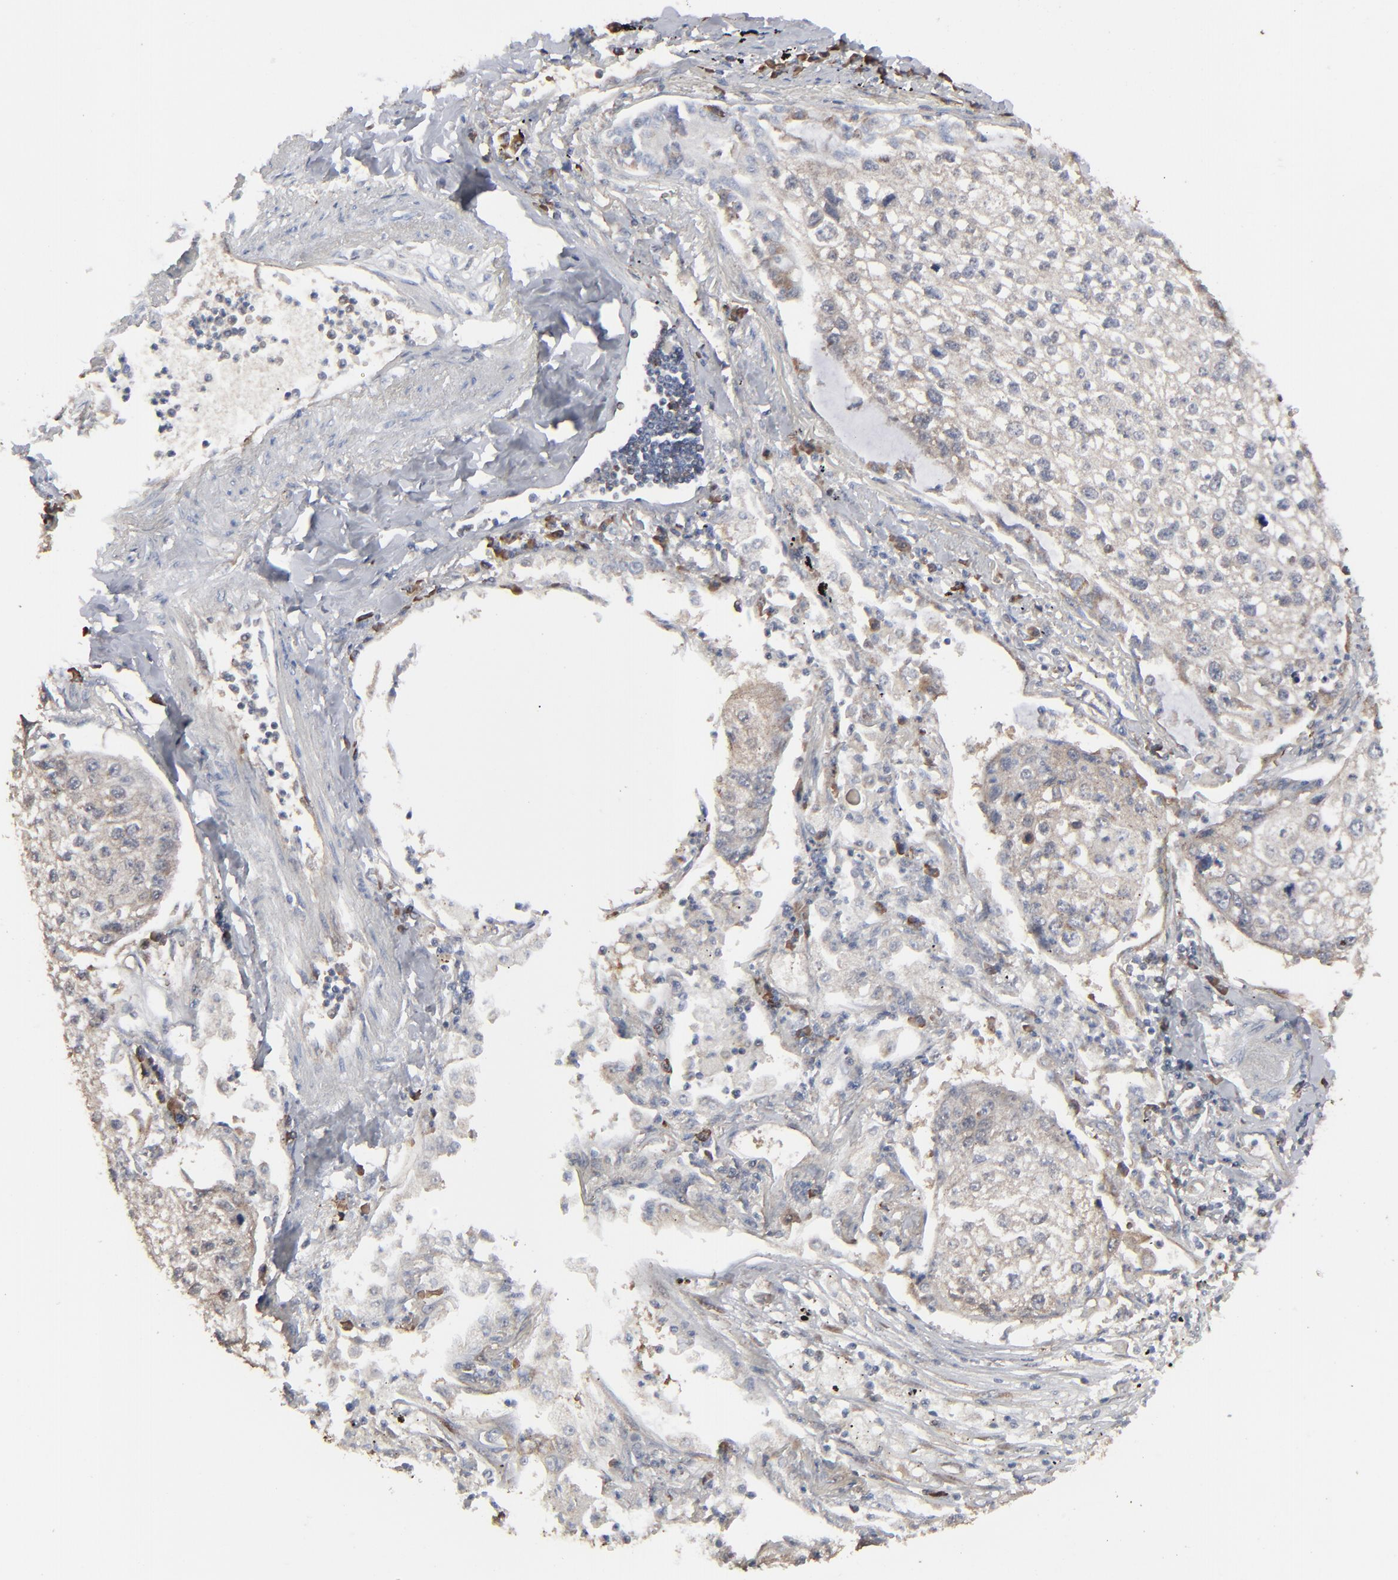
{"staining": {"intensity": "weak", "quantity": ">75%", "location": "cytoplasmic/membranous"}, "tissue": "lung cancer", "cell_type": "Tumor cells", "image_type": "cancer", "snomed": [{"axis": "morphology", "description": "Squamous cell carcinoma, NOS"}, {"axis": "topography", "description": "Lung"}], "caption": "Human lung cancer stained for a protein (brown) displays weak cytoplasmic/membranous positive positivity in approximately >75% of tumor cells.", "gene": "NME1-NME2", "patient": {"sex": "male", "age": 75}}